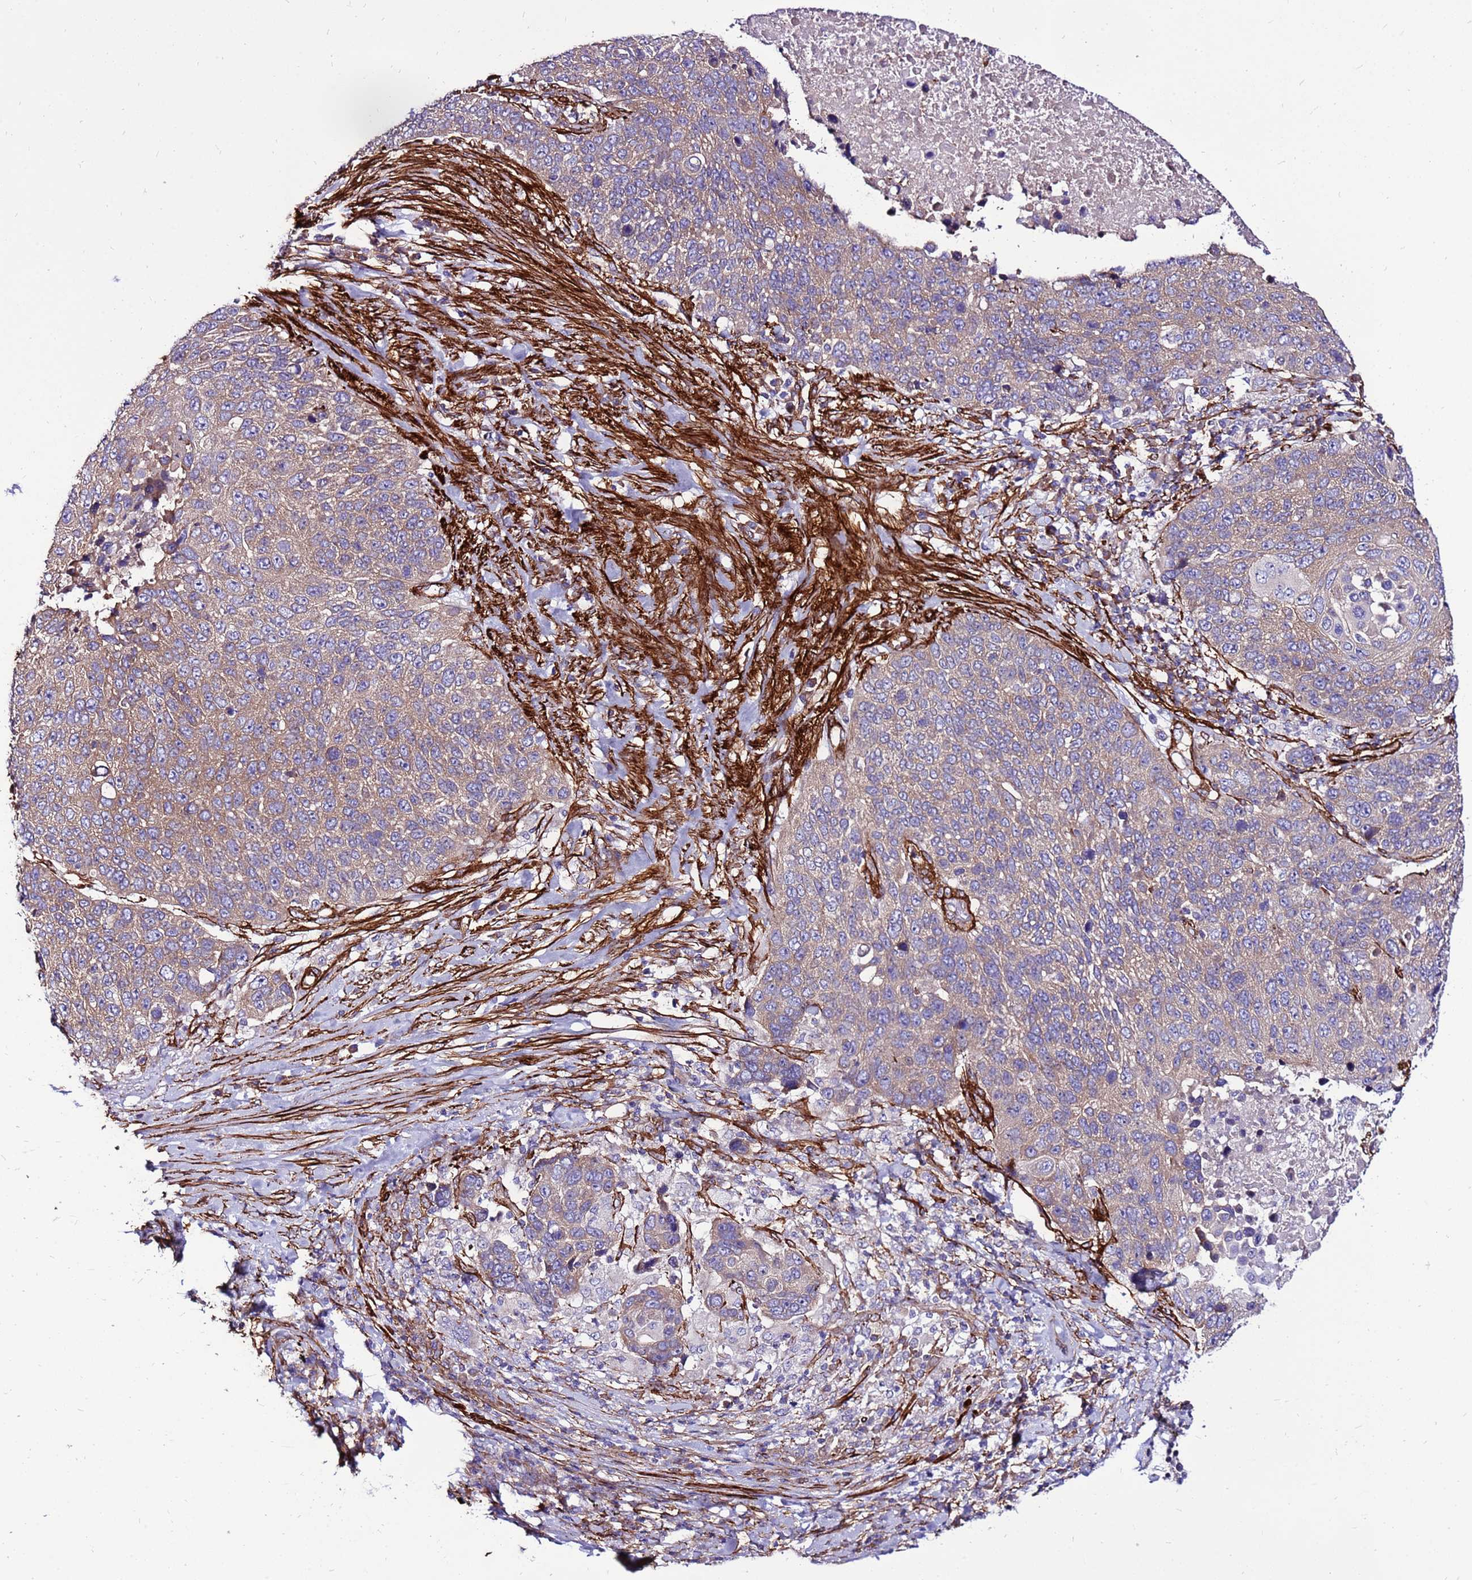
{"staining": {"intensity": "weak", "quantity": ">75%", "location": "cytoplasmic/membranous"}, "tissue": "lung cancer", "cell_type": "Tumor cells", "image_type": "cancer", "snomed": [{"axis": "morphology", "description": "Normal tissue, NOS"}, {"axis": "morphology", "description": "Squamous cell carcinoma, NOS"}, {"axis": "topography", "description": "Lymph node"}, {"axis": "topography", "description": "Lung"}], "caption": "Protein analysis of squamous cell carcinoma (lung) tissue displays weak cytoplasmic/membranous positivity in approximately >75% of tumor cells.", "gene": "EI24", "patient": {"sex": "male", "age": 66}}